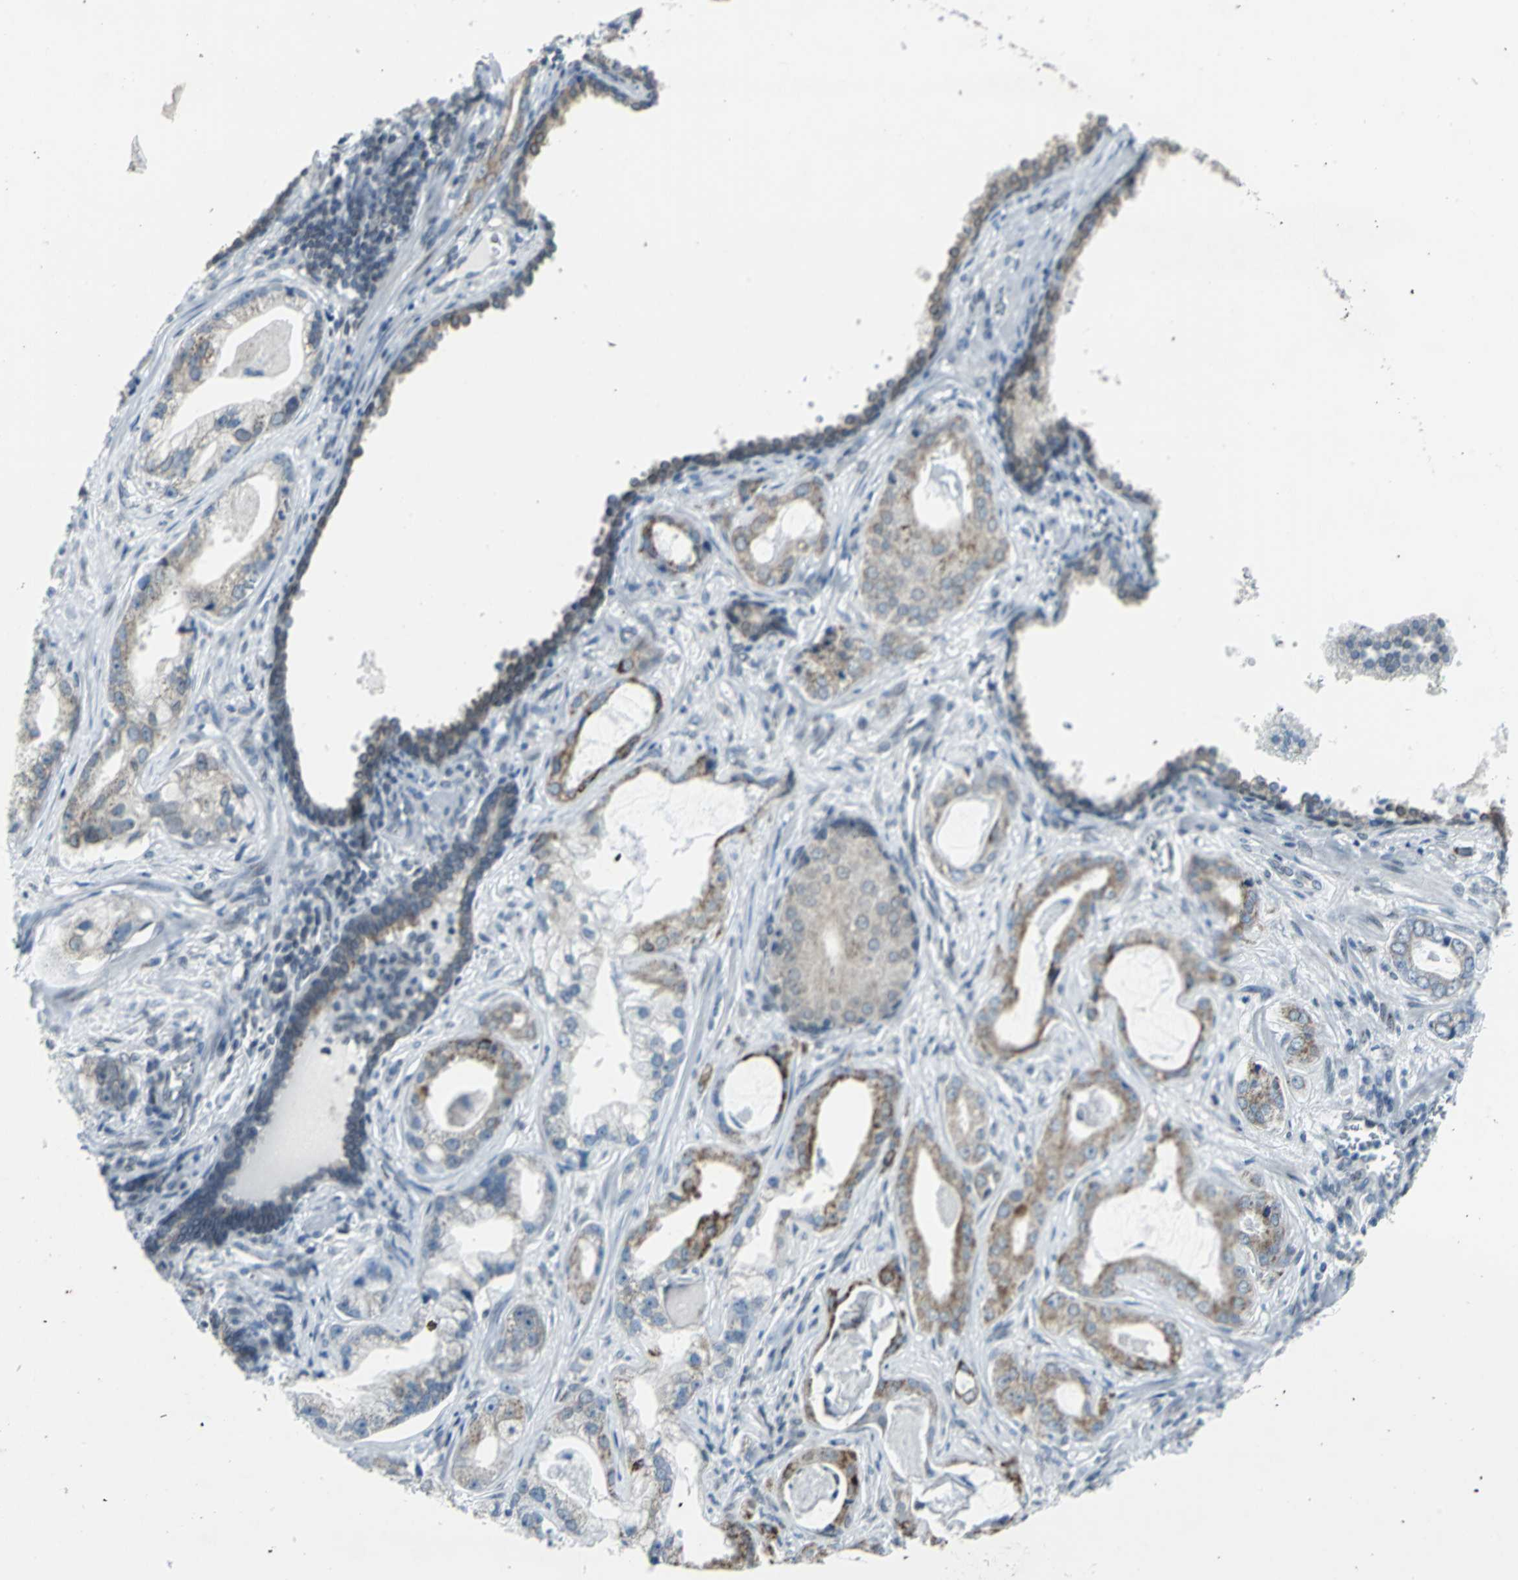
{"staining": {"intensity": "weak", "quantity": ">75%", "location": "cytoplasmic/membranous"}, "tissue": "prostate cancer", "cell_type": "Tumor cells", "image_type": "cancer", "snomed": [{"axis": "morphology", "description": "Adenocarcinoma, Low grade"}, {"axis": "topography", "description": "Prostate"}], "caption": "The histopathology image displays immunohistochemical staining of prostate adenocarcinoma (low-grade). There is weak cytoplasmic/membranous expression is present in about >75% of tumor cells.", "gene": "SNUPN", "patient": {"sex": "male", "age": 59}}